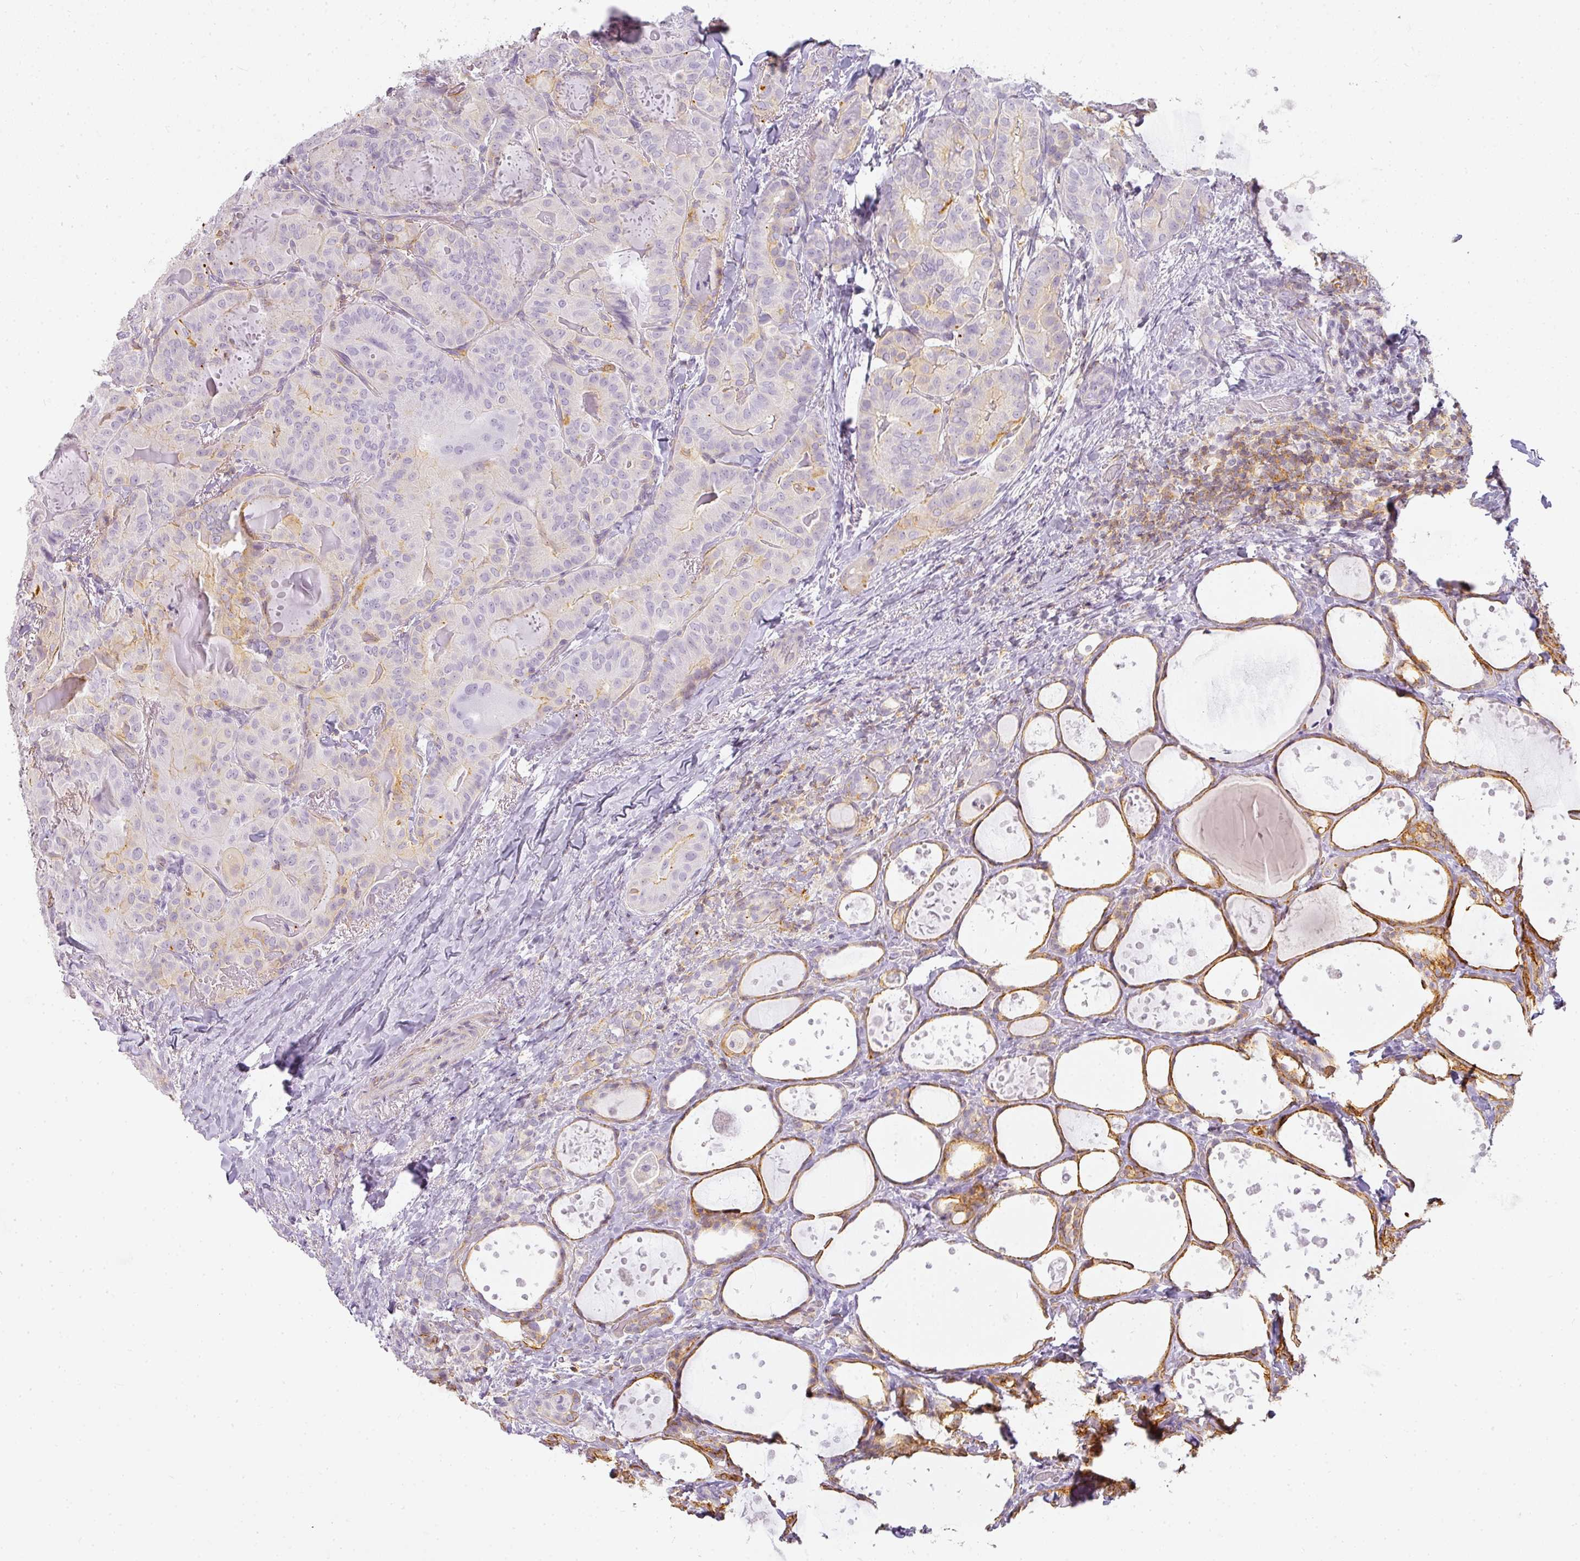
{"staining": {"intensity": "weak", "quantity": "<25%", "location": "cytoplasmic/membranous"}, "tissue": "thyroid cancer", "cell_type": "Tumor cells", "image_type": "cancer", "snomed": [{"axis": "morphology", "description": "Papillary adenocarcinoma, NOS"}, {"axis": "topography", "description": "Thyroid gland"}], "caption": "The histopathology image reveals no significant positivity in tumor cells of thyroid cancer (papillary adenocarcinoma). Brightfield microscopy of immunohistochemistry stained with DAB (brown) and hematoxylin (blue), captured at high magnification.", "gene": "TMEM42", "patient": {"sex": "female", "age": 68}}